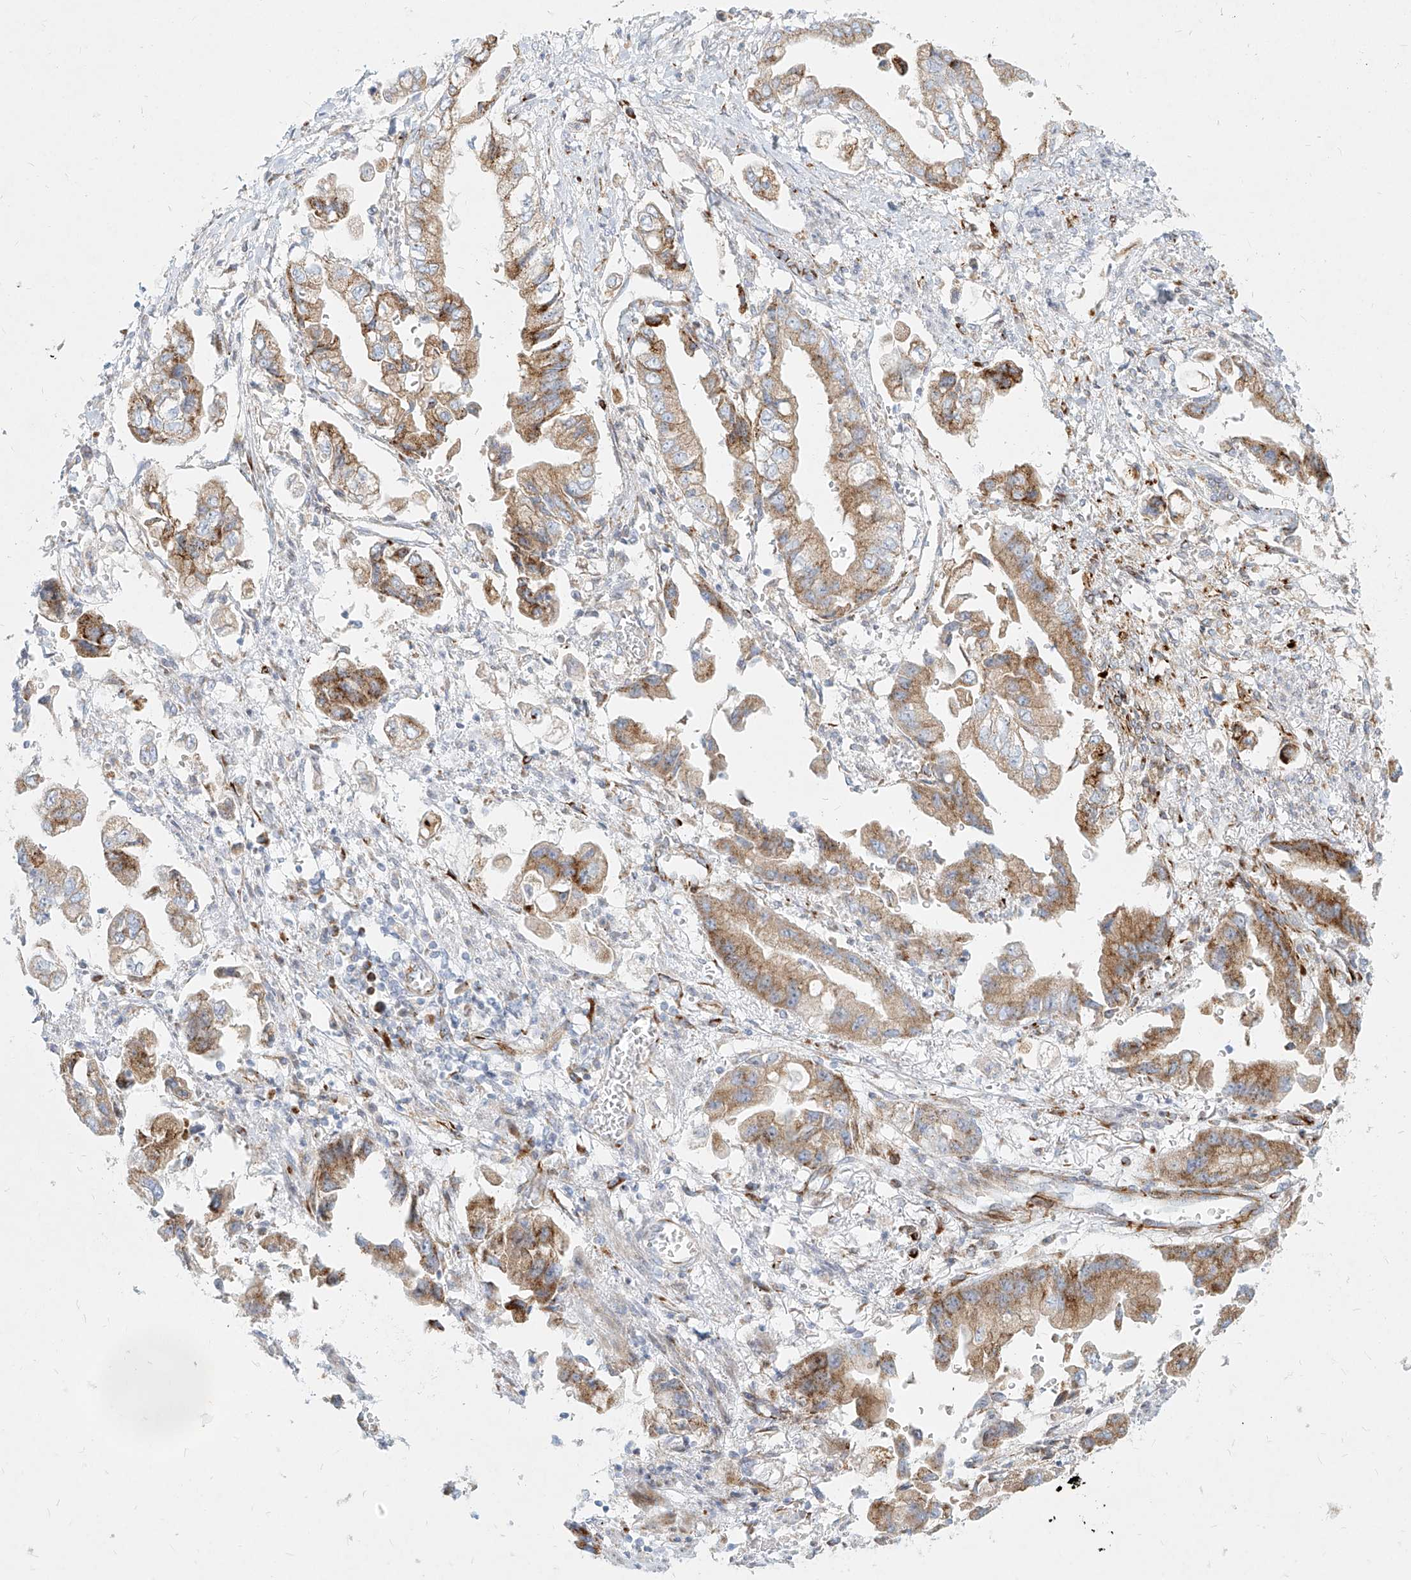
{"staining": {"intensity": "moderate", "quantity": ">75%", "location": "cytoplasmic/membranous"}, "tissue": "stomach cancer", "cell_type": "Tumor cells", "image_type": "cancer", "snomed": [{"axis": "morphology", "description": "Adenocarcinoma, NOS"}, {"axis": "topography", "description": "Stomach"}], "caption": "High-magnification brightfield microscopy of stomach adenocarcinoma stained with DAB (3,3'-diaminobenzidine) (brown) and counterstained with hematoxylin (blue). tumor cells exhibit moderate cytoplasmic/membranous expression is present in about>75% of cells. Immunohistochemistry stains the protein in brown and the nuclei are stained blue.", "gene": "MTX2", "patient": {"sex": "male", "age": 62}}